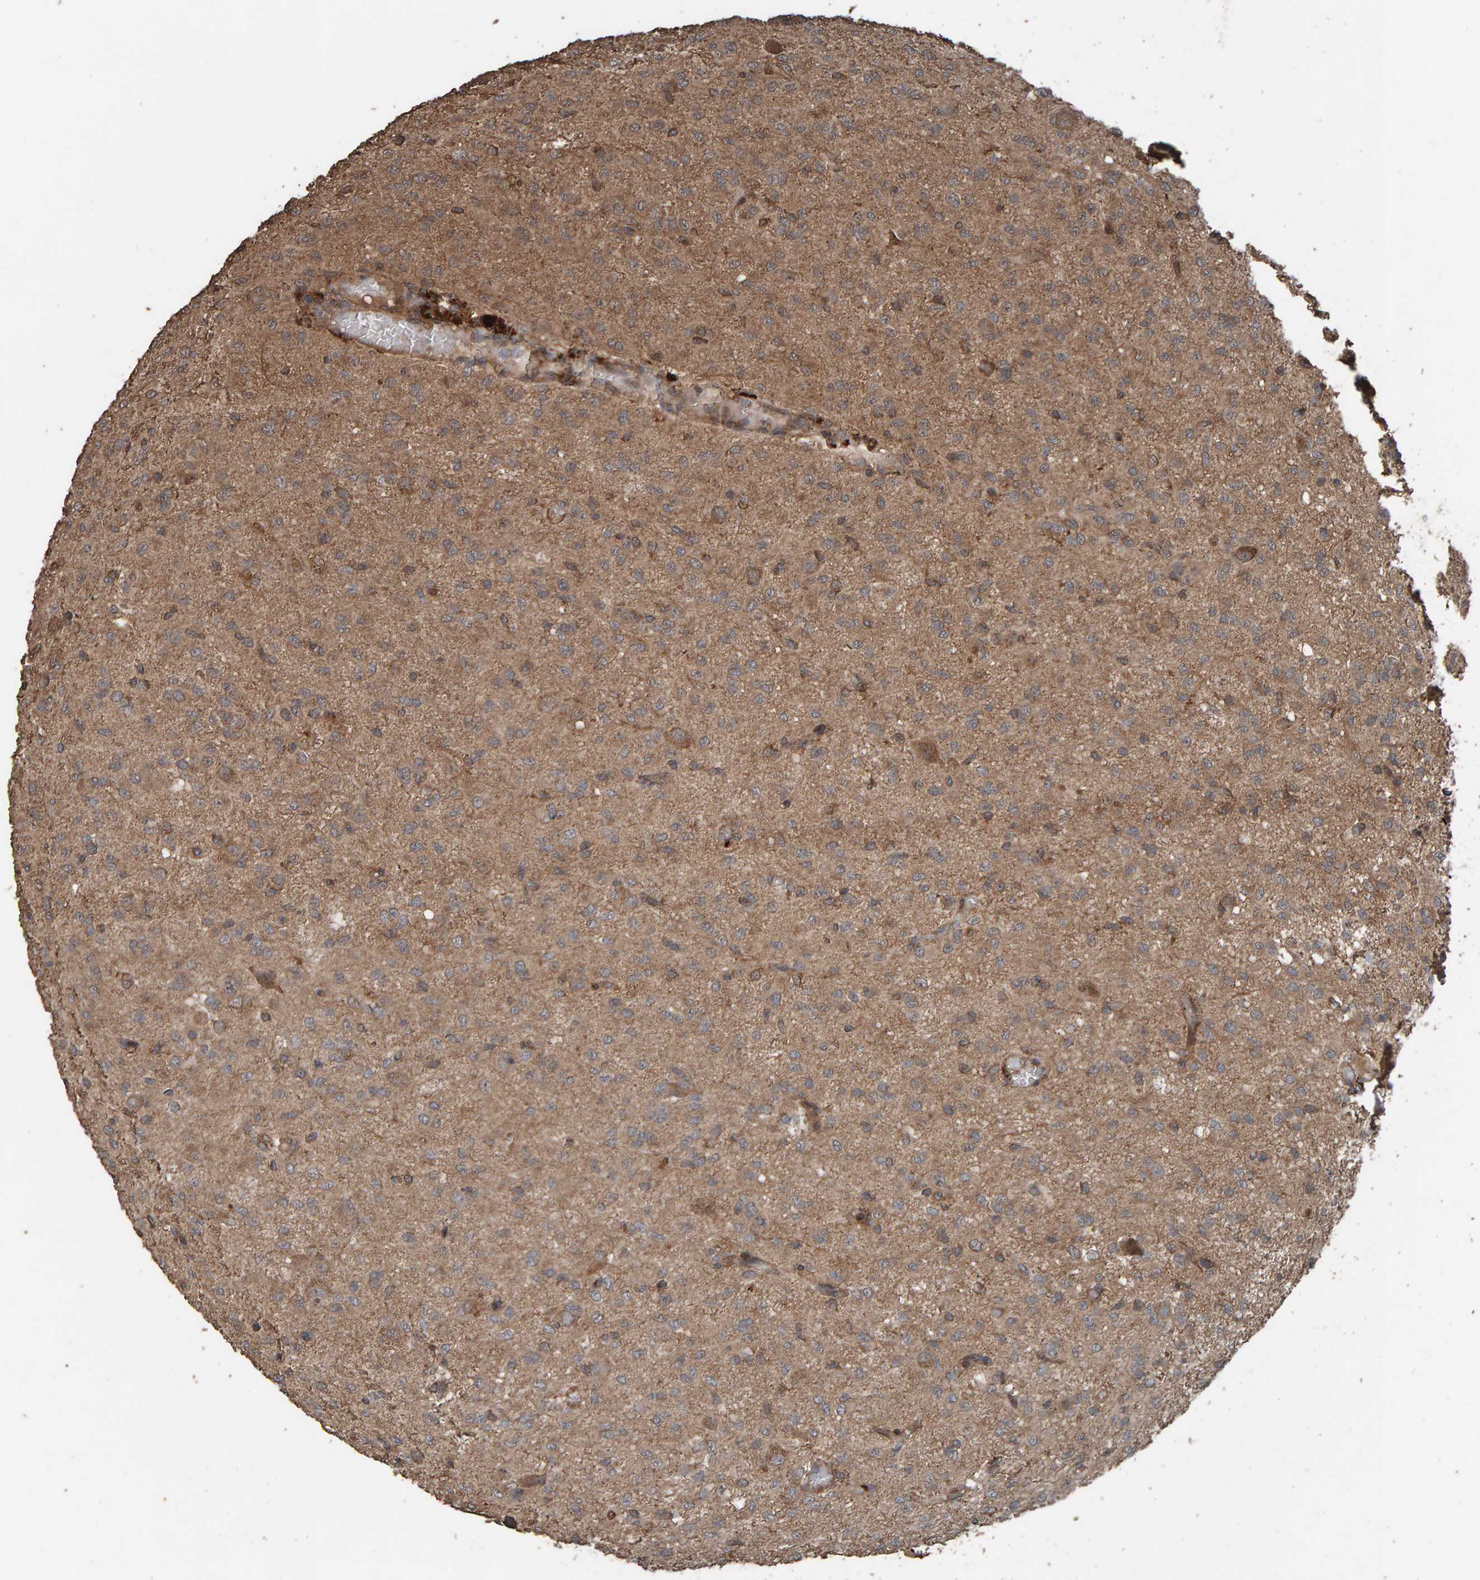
{"staining": {"intensity": "moderate", "quantity": ">75%", "location": "cytoplasmic/membranous"}, "tissue": "glioma", "cell_type": "Tumor cells", "image_type": "cancer", "snomed": [{"axis": "morphology", "description": "Glioma, malignant, High grade"}, {"axis": "topography", "description": "Brain"}], "caption": "Protein staining demonstrates moderate cytoplasmic/membranous staining in approximately >75% of tumor cells in malignant glioma (high-grade).", "gene": "DUS1L", "patient": {"sex": "female", "age": 59}}